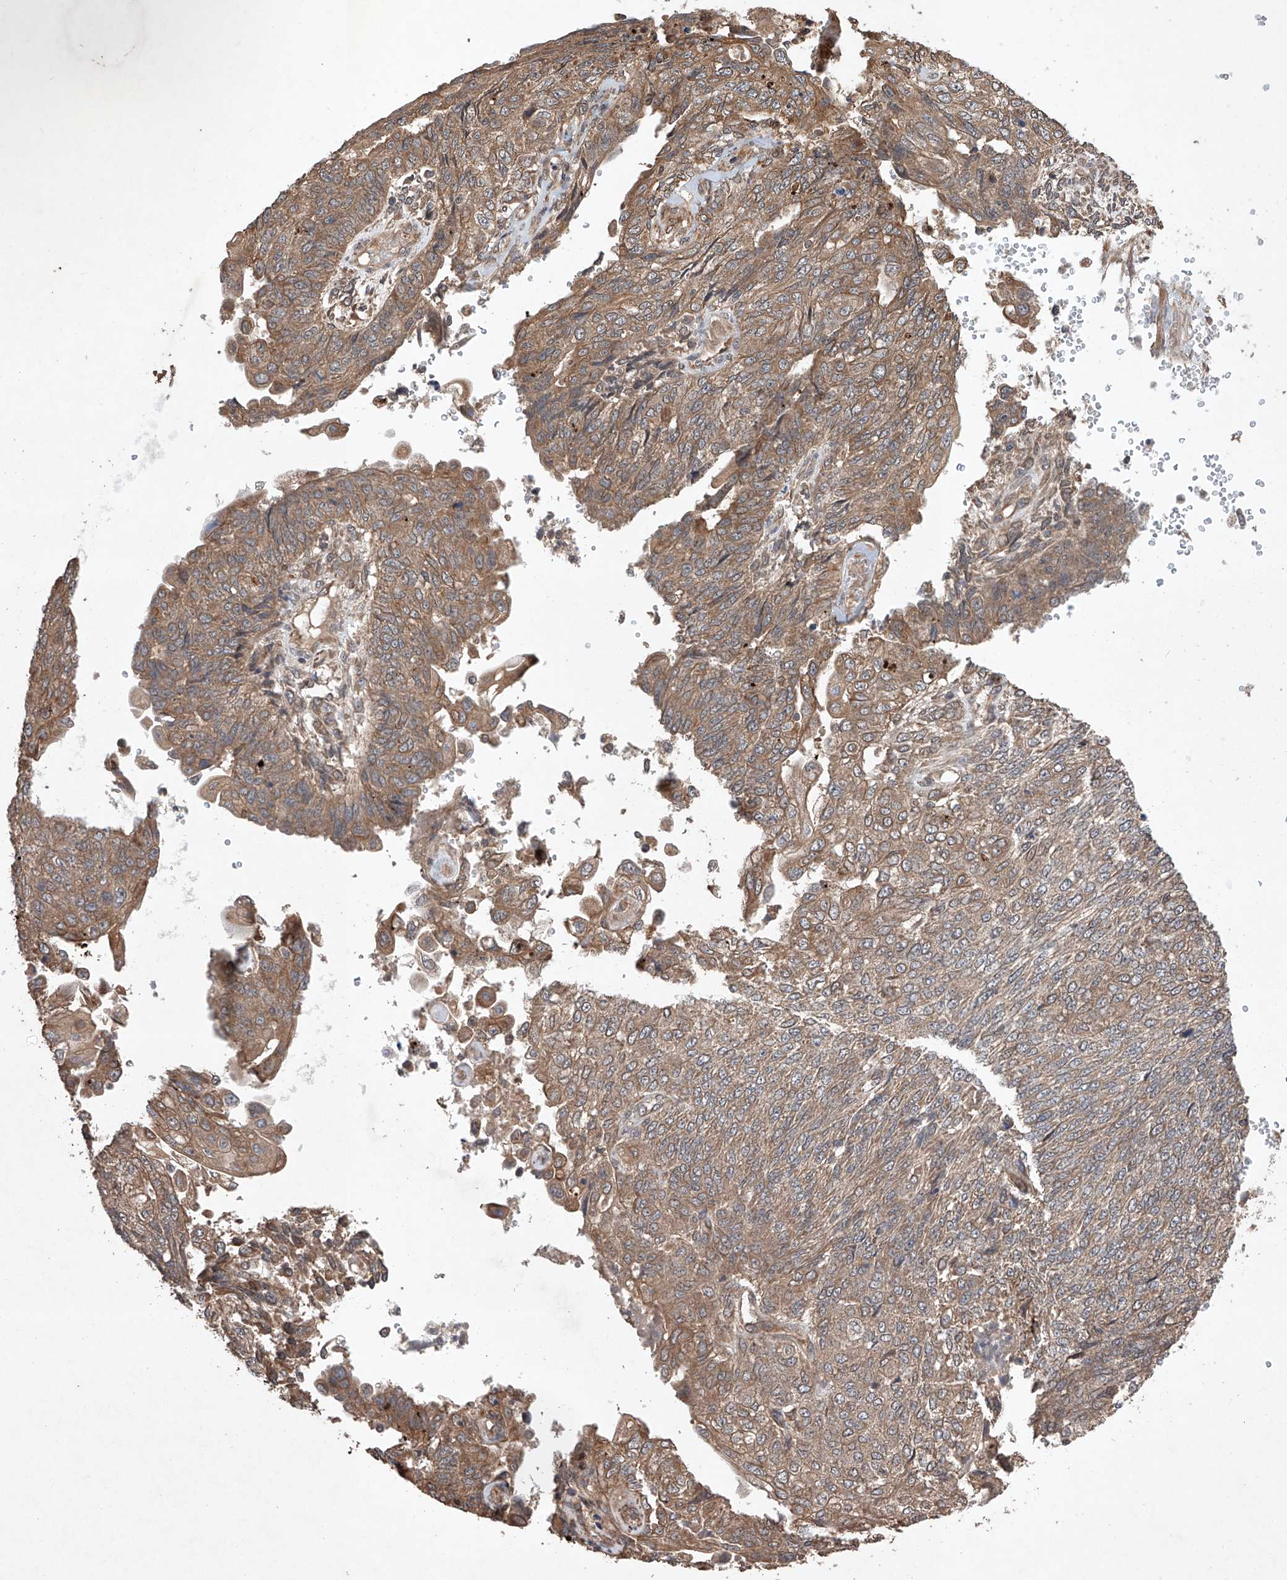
{"staining": {"intensity": "moderate", "quantity": ">75%", "location": "cytoplasmic/membranous"}, "tissue": "endometrial cancer", "cell_type": "Tumor cells", "image_type": "cancer", "snomed": [{"axis": "morphology", "description": "Adenocarcinoma, NOS"}, {"axis": "topography", "description": "Endometrium"}], "caption": "Endometrial adenocarcinoma was stained to show a protein in brown. There is medium levels of moderate cytoplasmic/membranous staining in approximately >75% of tumor cells.", "gene": "LURAP1", "patient": {"sex": "female", "age": 32}}